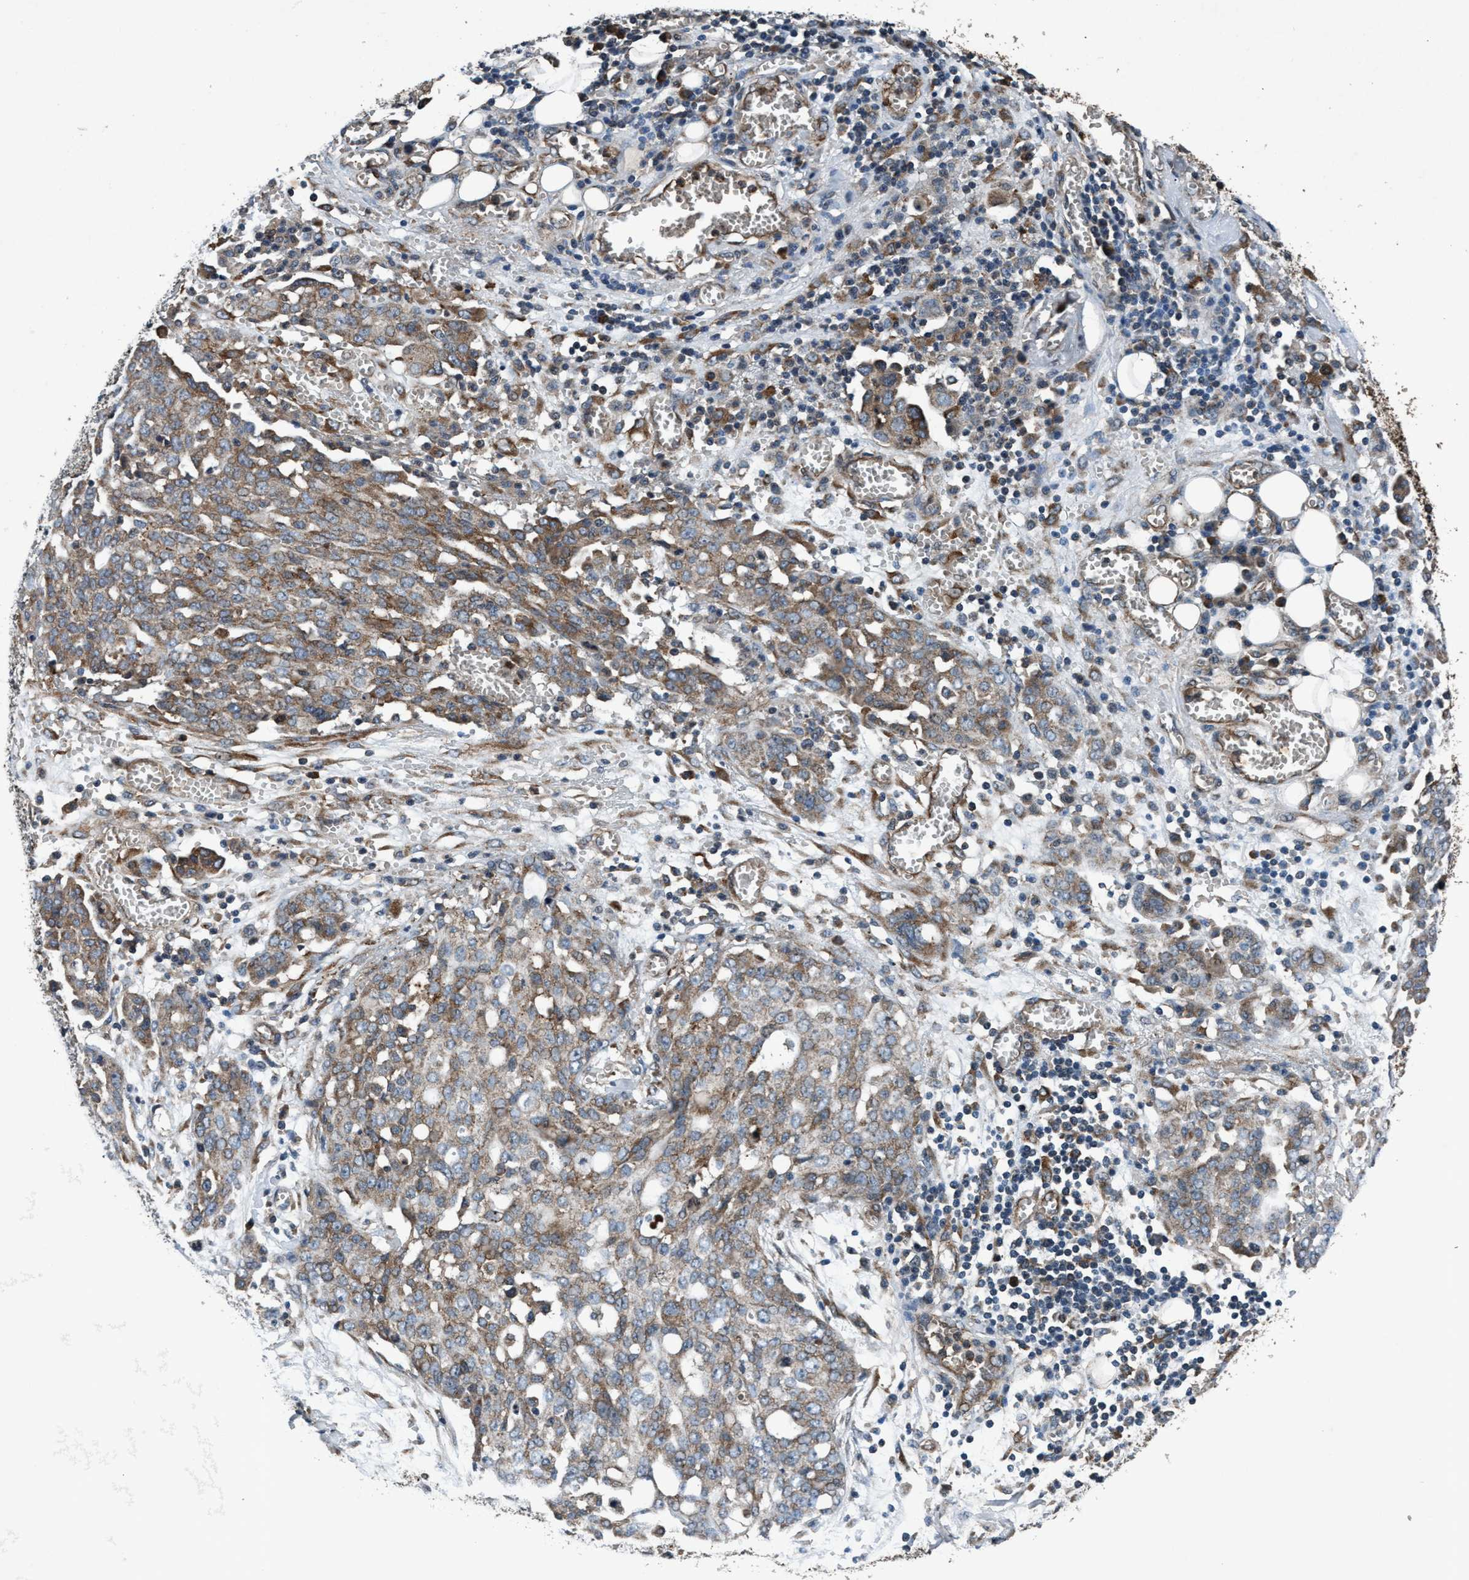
{"staining": {"intensity": "moderate", "quantity": ">75%", "location": "cytoplasmic/membranous"}, "tissue": "ovarian cancer", "cell_type": "Tumor cells", "image_type": "cancer", "snomed": [{"axis": "morphology", "description": "Cystadenocarcinoma, serous, NOS"}, {"axis": "topography", "description": "Soft tissue"}, {"axis": "topography", "description": "Ovary"}], "caption": "Immunohistochemical staining of human ovarian serous cystadenocarcinoma demonstrates medium levels of moderate cytoplasmic/membranous protein positivity in approximately >75% of tumor cells.", "gene": "AKT1S1", "patient": {"sex": "female", "age": 57}}